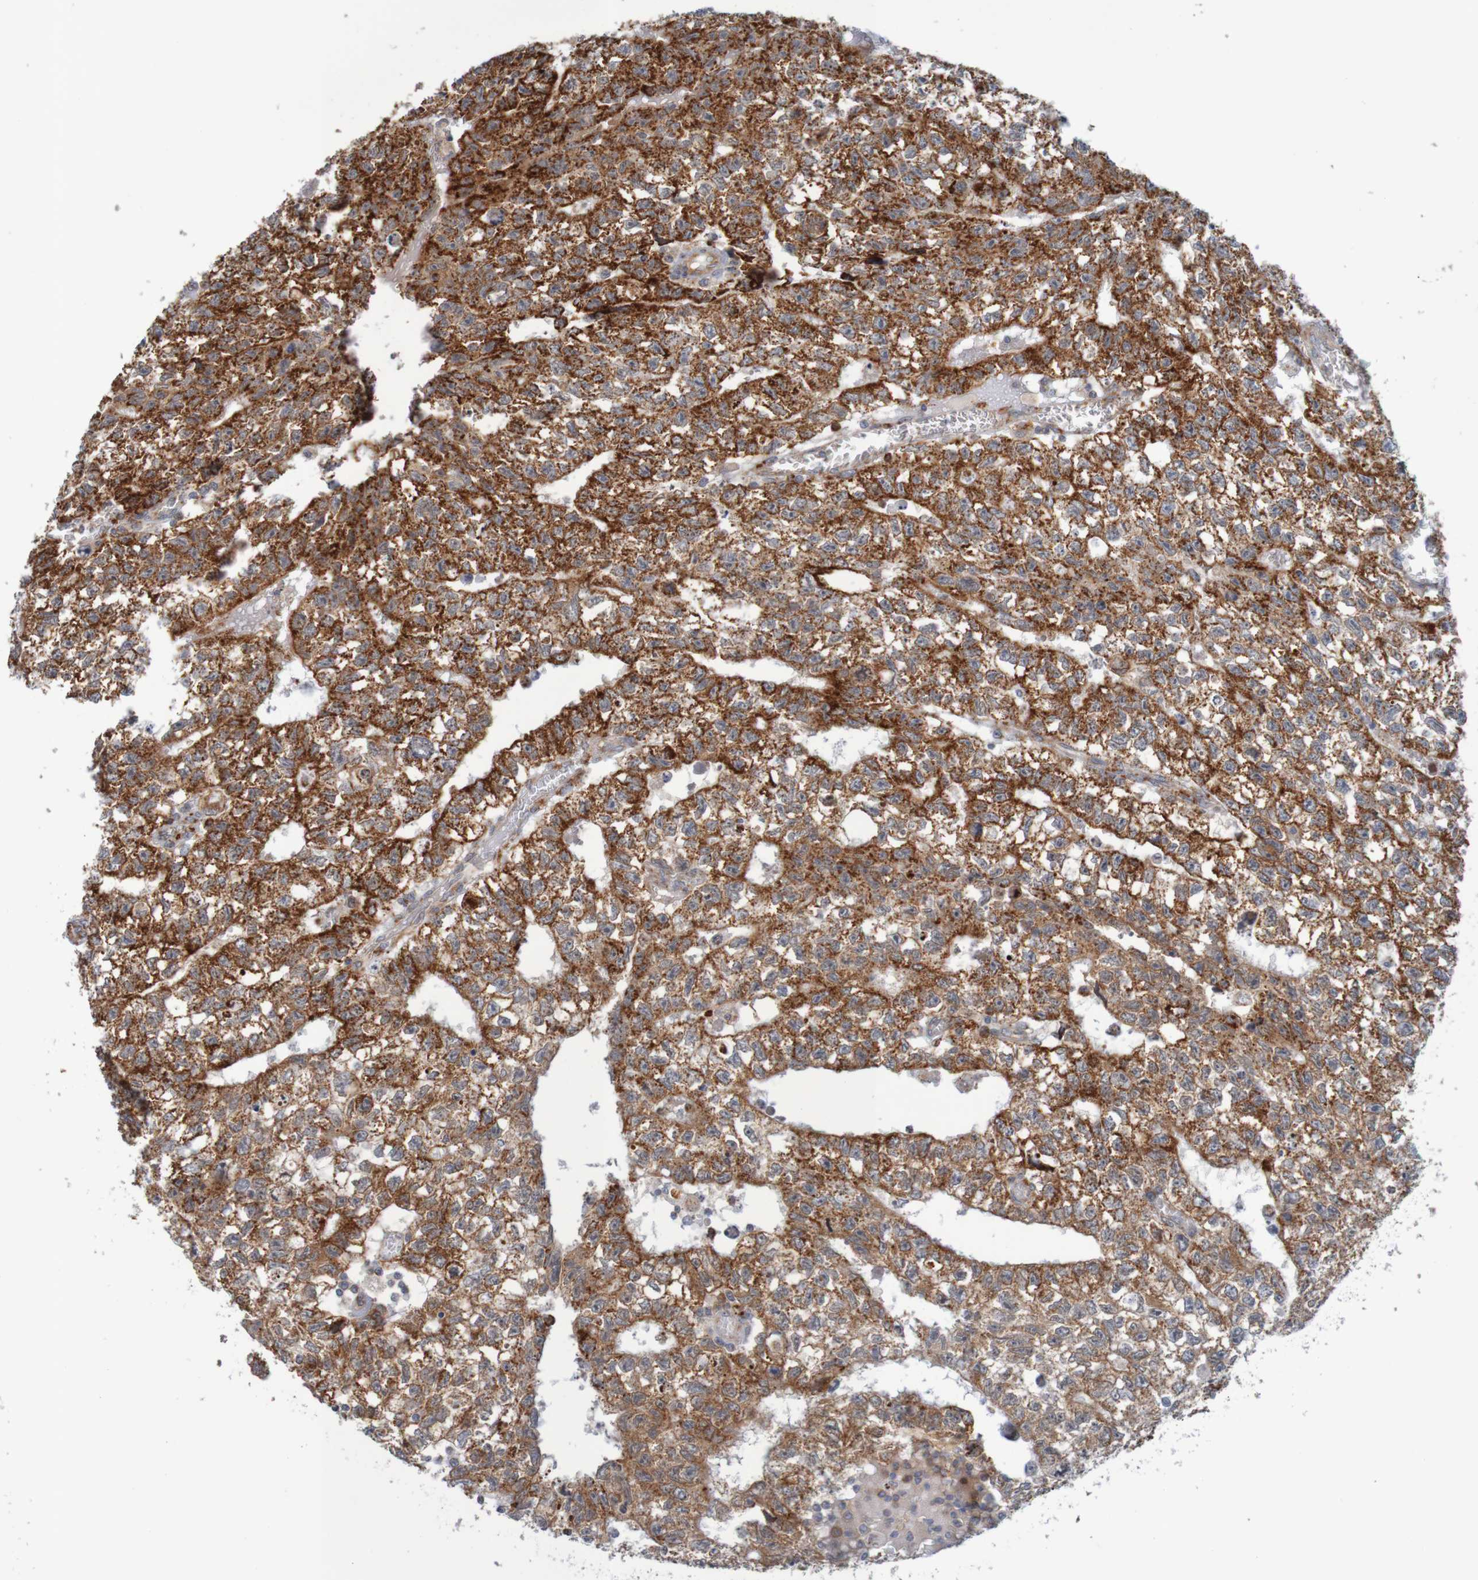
{"staining": {"intensity": "strong", "quantity": ">75%", "location": "cytoplasmic/membranous"}, "tissue": "testis cancer", "cell_type": "Tumor cells", "image_type": "cancer", "snomed": [{"axis": "morphology", "description": "Seminoma, NOS"}, {"axis": "morphology", "description": "Carcinoma, Embryonal, NOS"}, {"axis": "topography", "description": "Testis"}], "caption": "Human seminoma (testis) stained for a protein (brown) shows strong cytoplasmic/membranous positive positivity in about >75% of tumor cells.", "gene": "NAV2", "patient": {"sex": "male", "age": 38}}